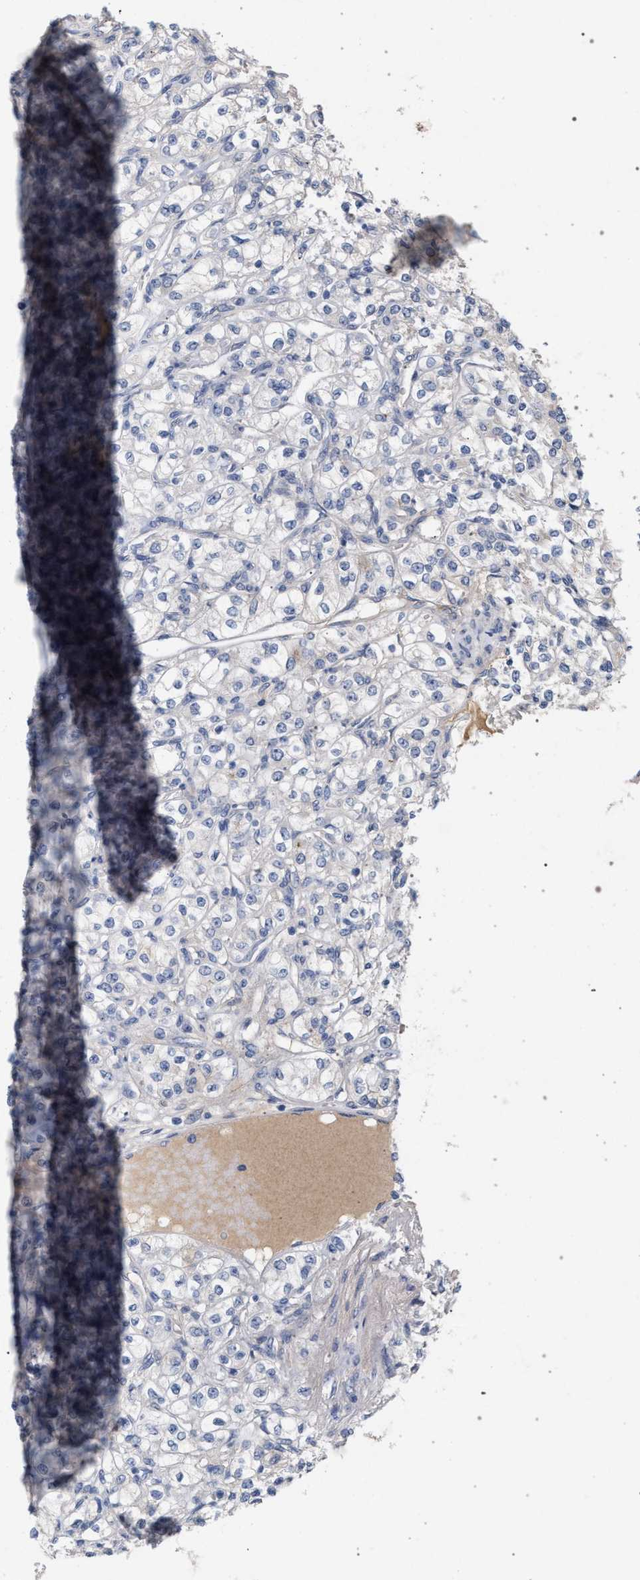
{"staining": {"intensity": "negative", "quantity": "none", "location": "none"}, "tissue": "renal cancer", "cell_type": "Tumor cells", "image_type": "cancer", "snomed": [{"axis": "morphology", "description": "Adenocarcinoma, NOS"}, {"axis": "topography", "description": "Kidney"}], "caption": "IHC of renal cancer demonstrates no positivity in tumor cells. (Stains: DAB (3,3'-diaminobenzidine) immunohistochemistry (IHC) with hematoxylin counter stain, Microscopy: brightfield microscopy at high magnification).", "gene": "MAMDC2", "patient": {"sex": "male", "age": 77}}